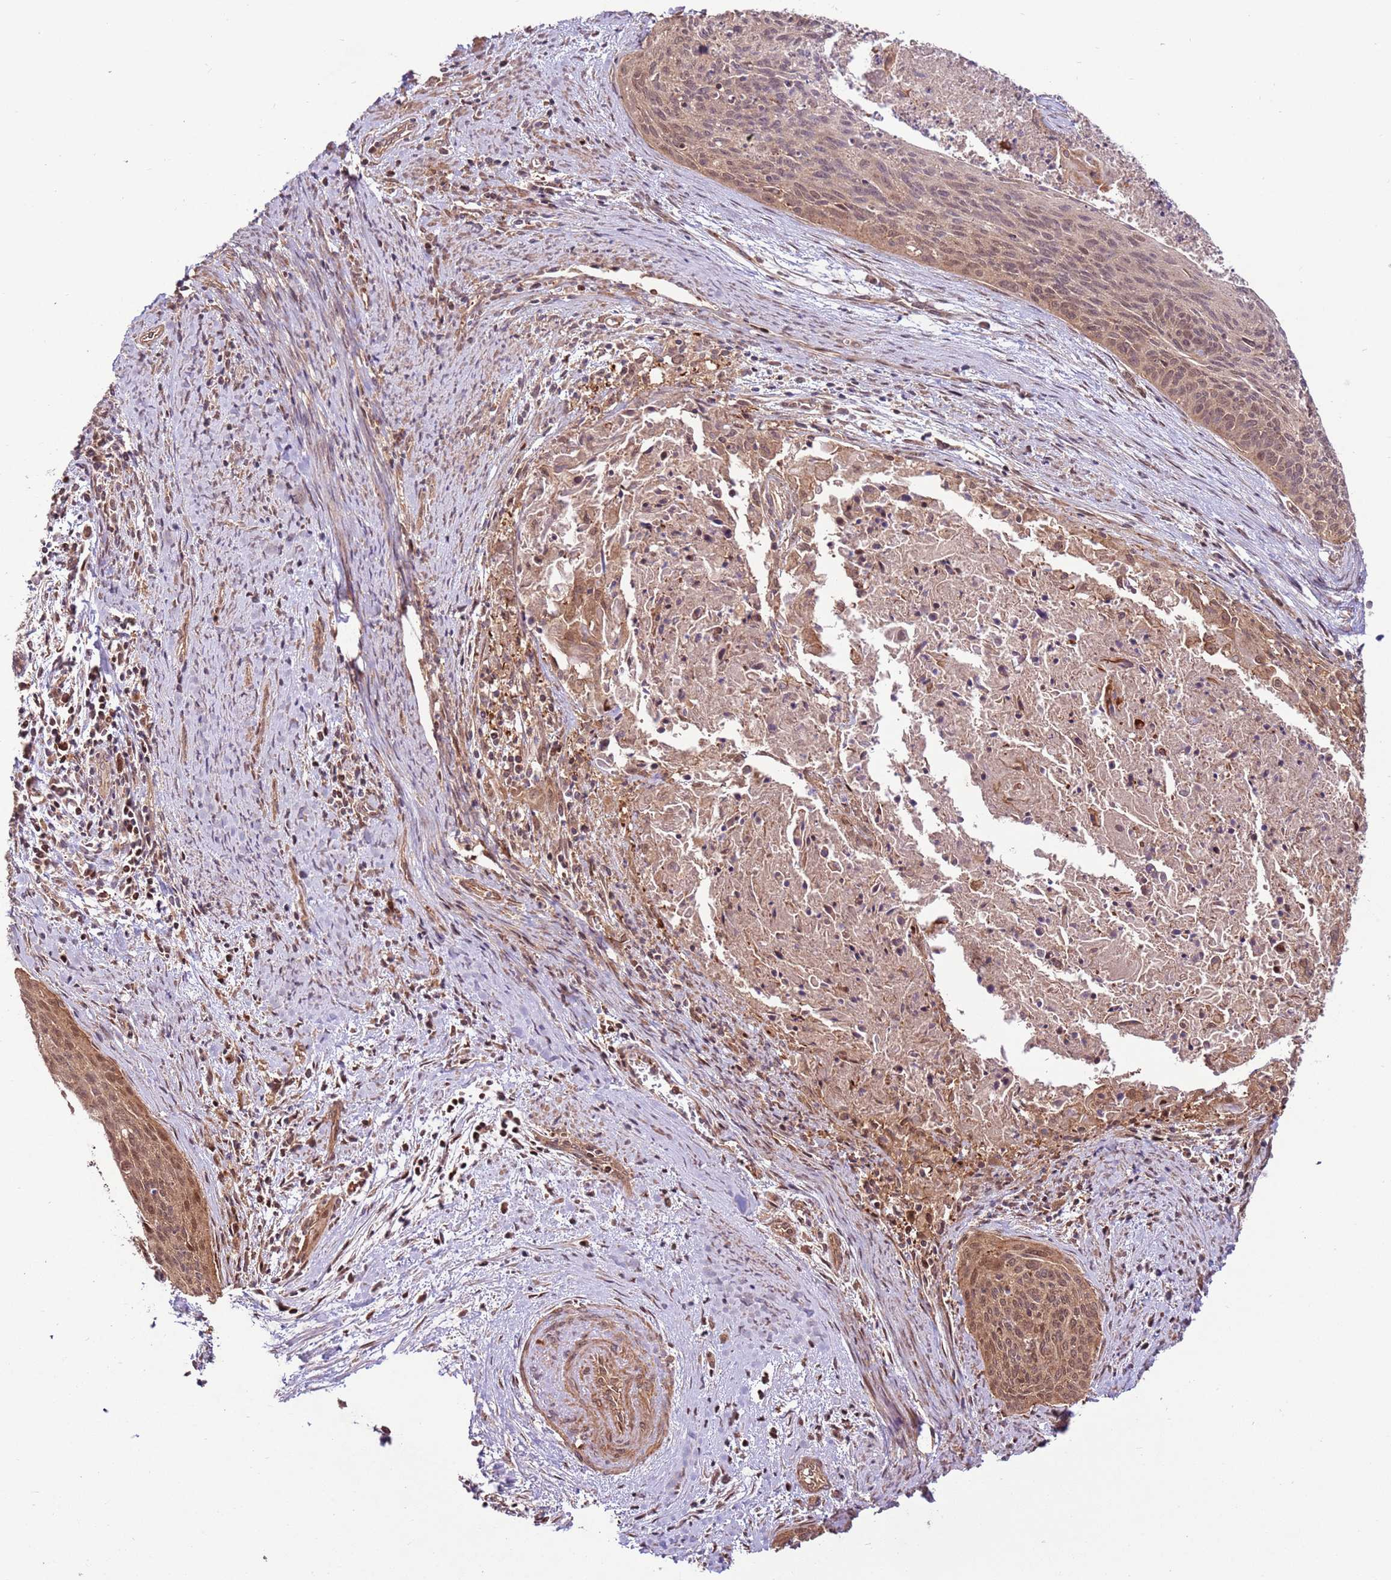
{"staining": {"intensity": "weak", "quantity": ">75%", "location": "cytoplasmic/membranous,nuclear"}, "tissue": "cervical cancer", "cell_type": "Tumor cells", "image_type": "cancer", "snomed": [{"axis": "morphology", "description": "Squamous cell carcinoma, NOS"}, {"axis": "topography", "description": "Cervix"}], "caption": "Human cervical cancer stained with a protein marker displays weak staining in tumor cells.", "gene": "CCDC112", "patient": {"sex": "female", "age": 55}}